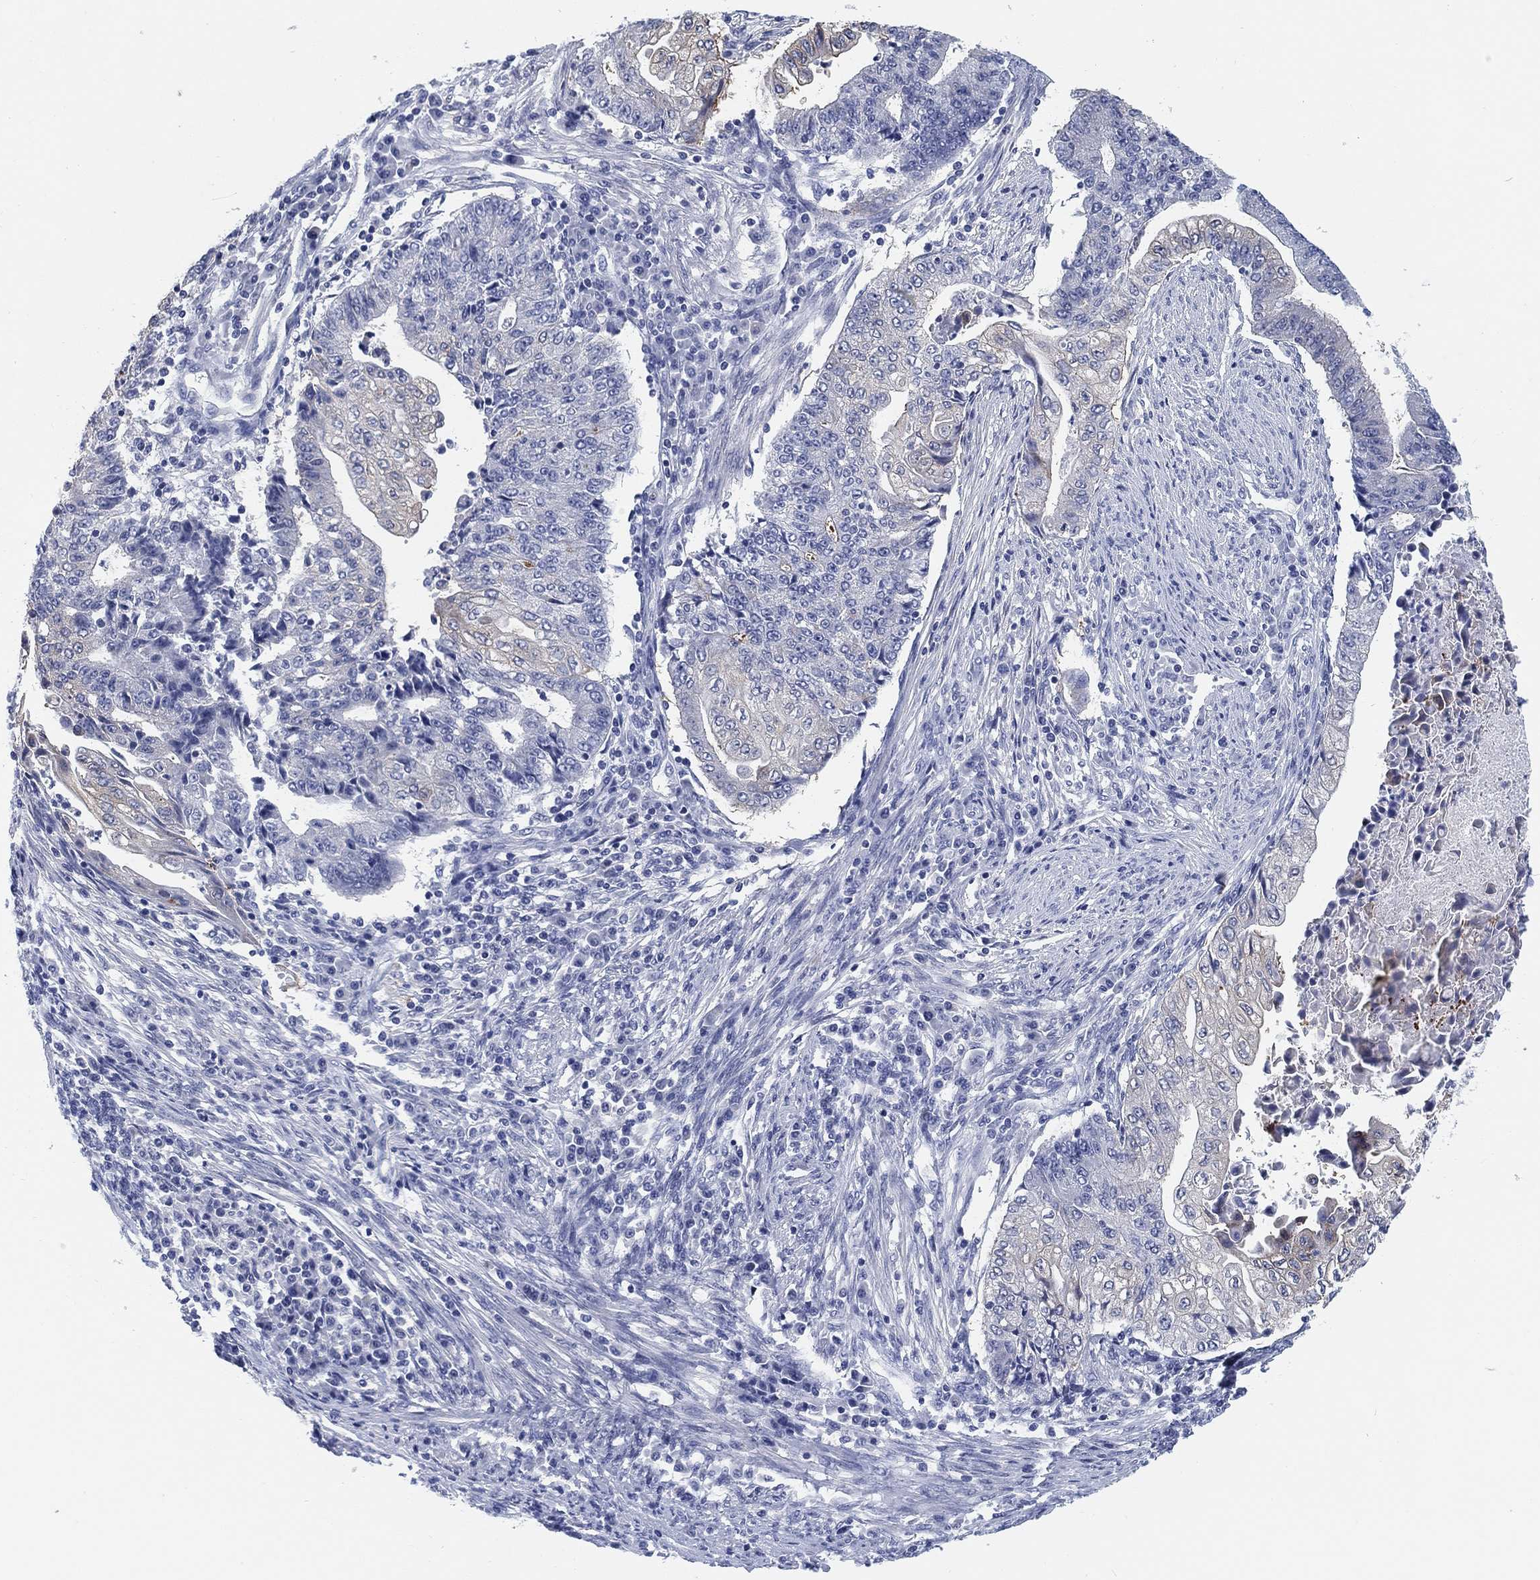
{"staining": {"intensity": "negative", "quantity": "none", "location": "none"}, "tissue": "endometrial cancer", "cell_type": "Tumor cells", "image_type": "cancer", "snomed": [{"axis": "morphology", "description": "Adenocarcinoma, NOS"}, {"axis": "topography", "description": "Uterus"}, {"axis": "topography", "description": "Endometrium"}], "caption": "Endometrial adenocarcinoma was stained to show a protein in brown. There is no significant expression in tumor cells. (DAB (3,3'-diaminobenzidine) immunohistochemistry, high magnification).", "gene": "CLUL1", "patient": {"sex": "female", "age": 54}}